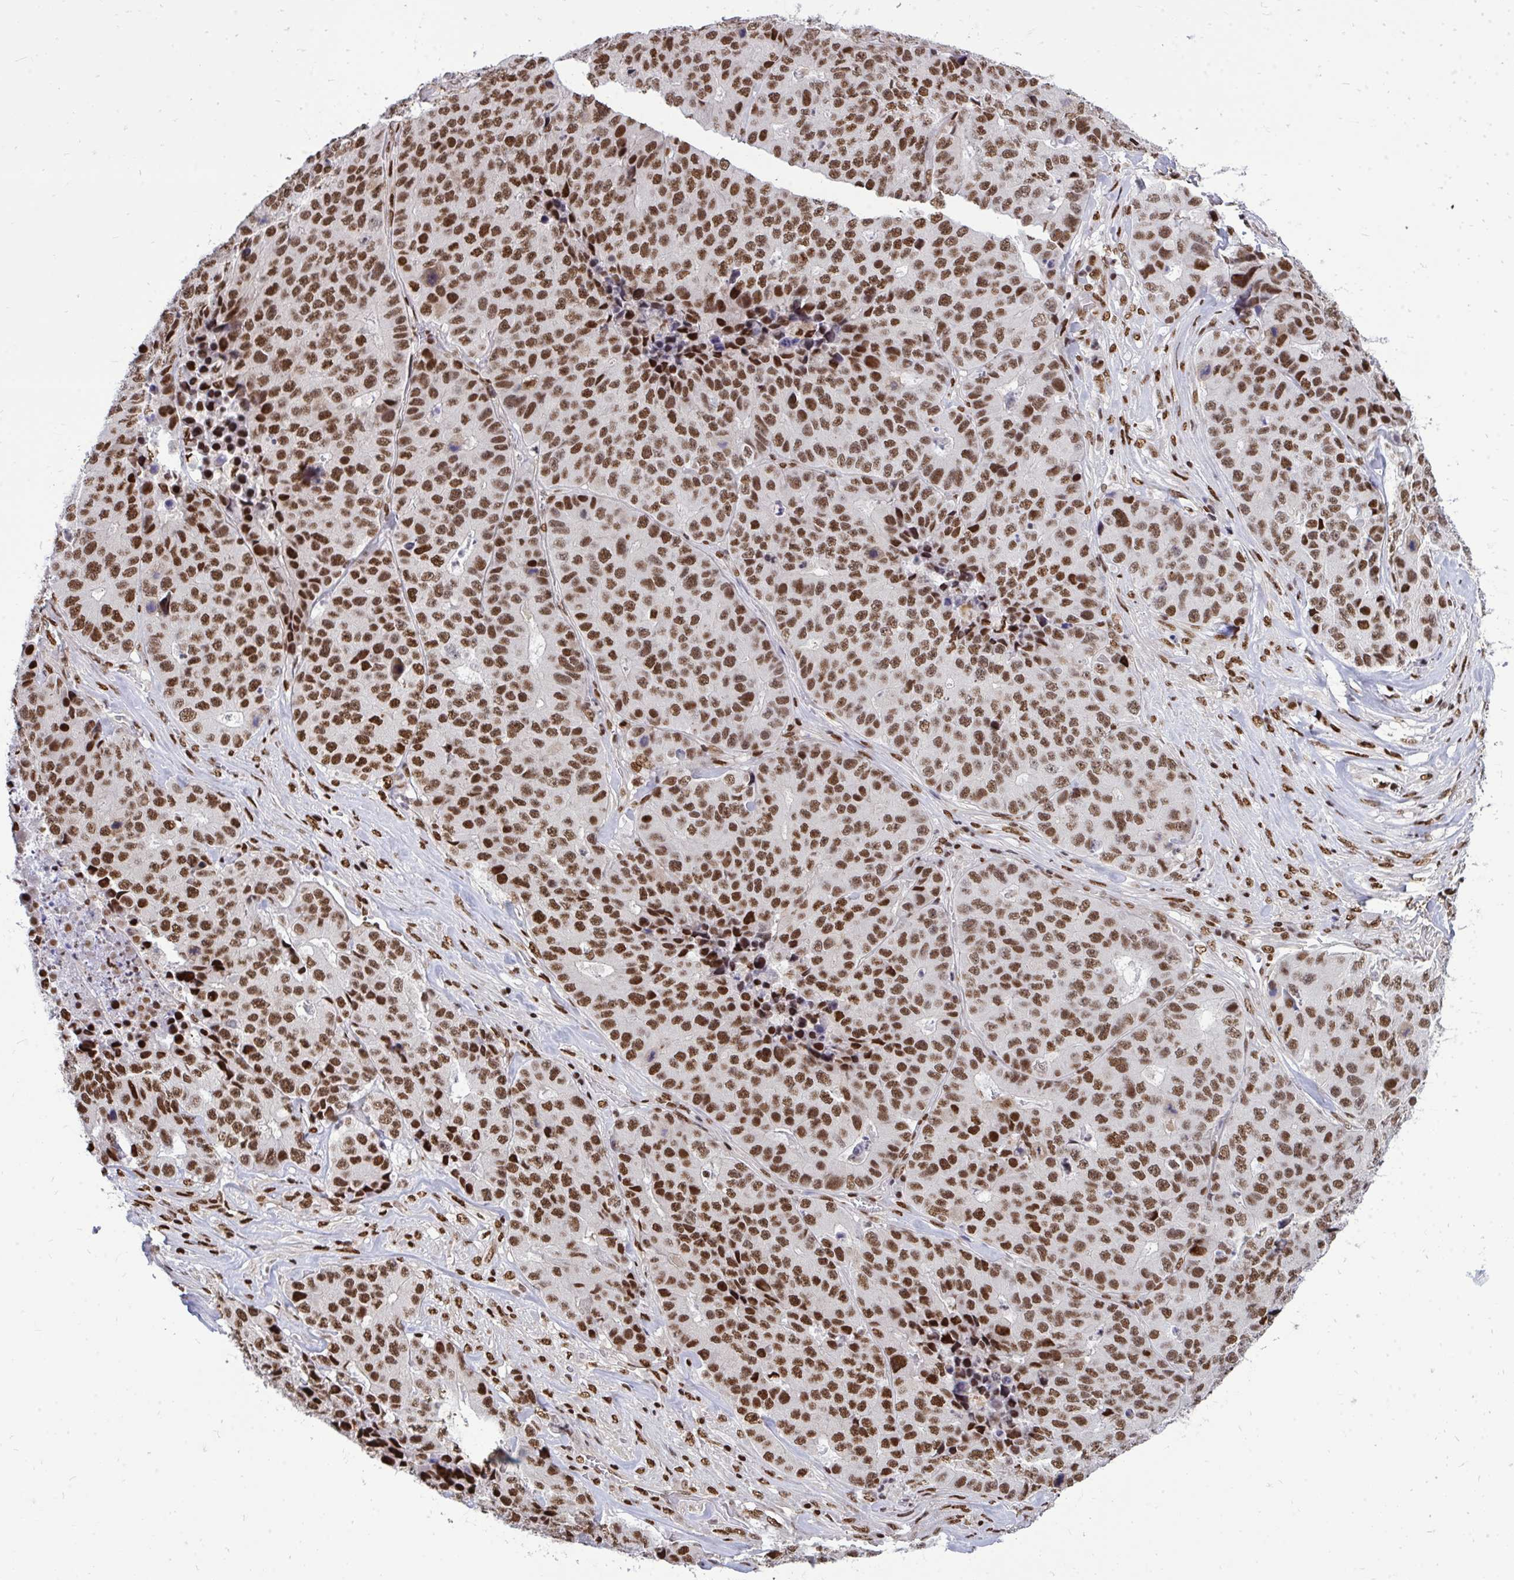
{"staining": {"intensity": "strong", "quantity": ">75%", "location": "nuclear"}, "tissue": "stomach cancer", "cell_type": "Tumor cells", "image_type": "cancer", "snomed": [{"axis": "morphology", "description": "Adenocarcinoma, NOS"}, {"axis": "topography", "description": "Stomach"}], "caption": "Immunohistochemical staining of stomach adenocarcinoma reveals strong nuclear protein positivity in about >75% of tumor cells. (brown staining indicates protein expression, while blue staining denotes nuclei).", "gene": "TBL1Y", "patient": {"sex": "male", "age": 71}}